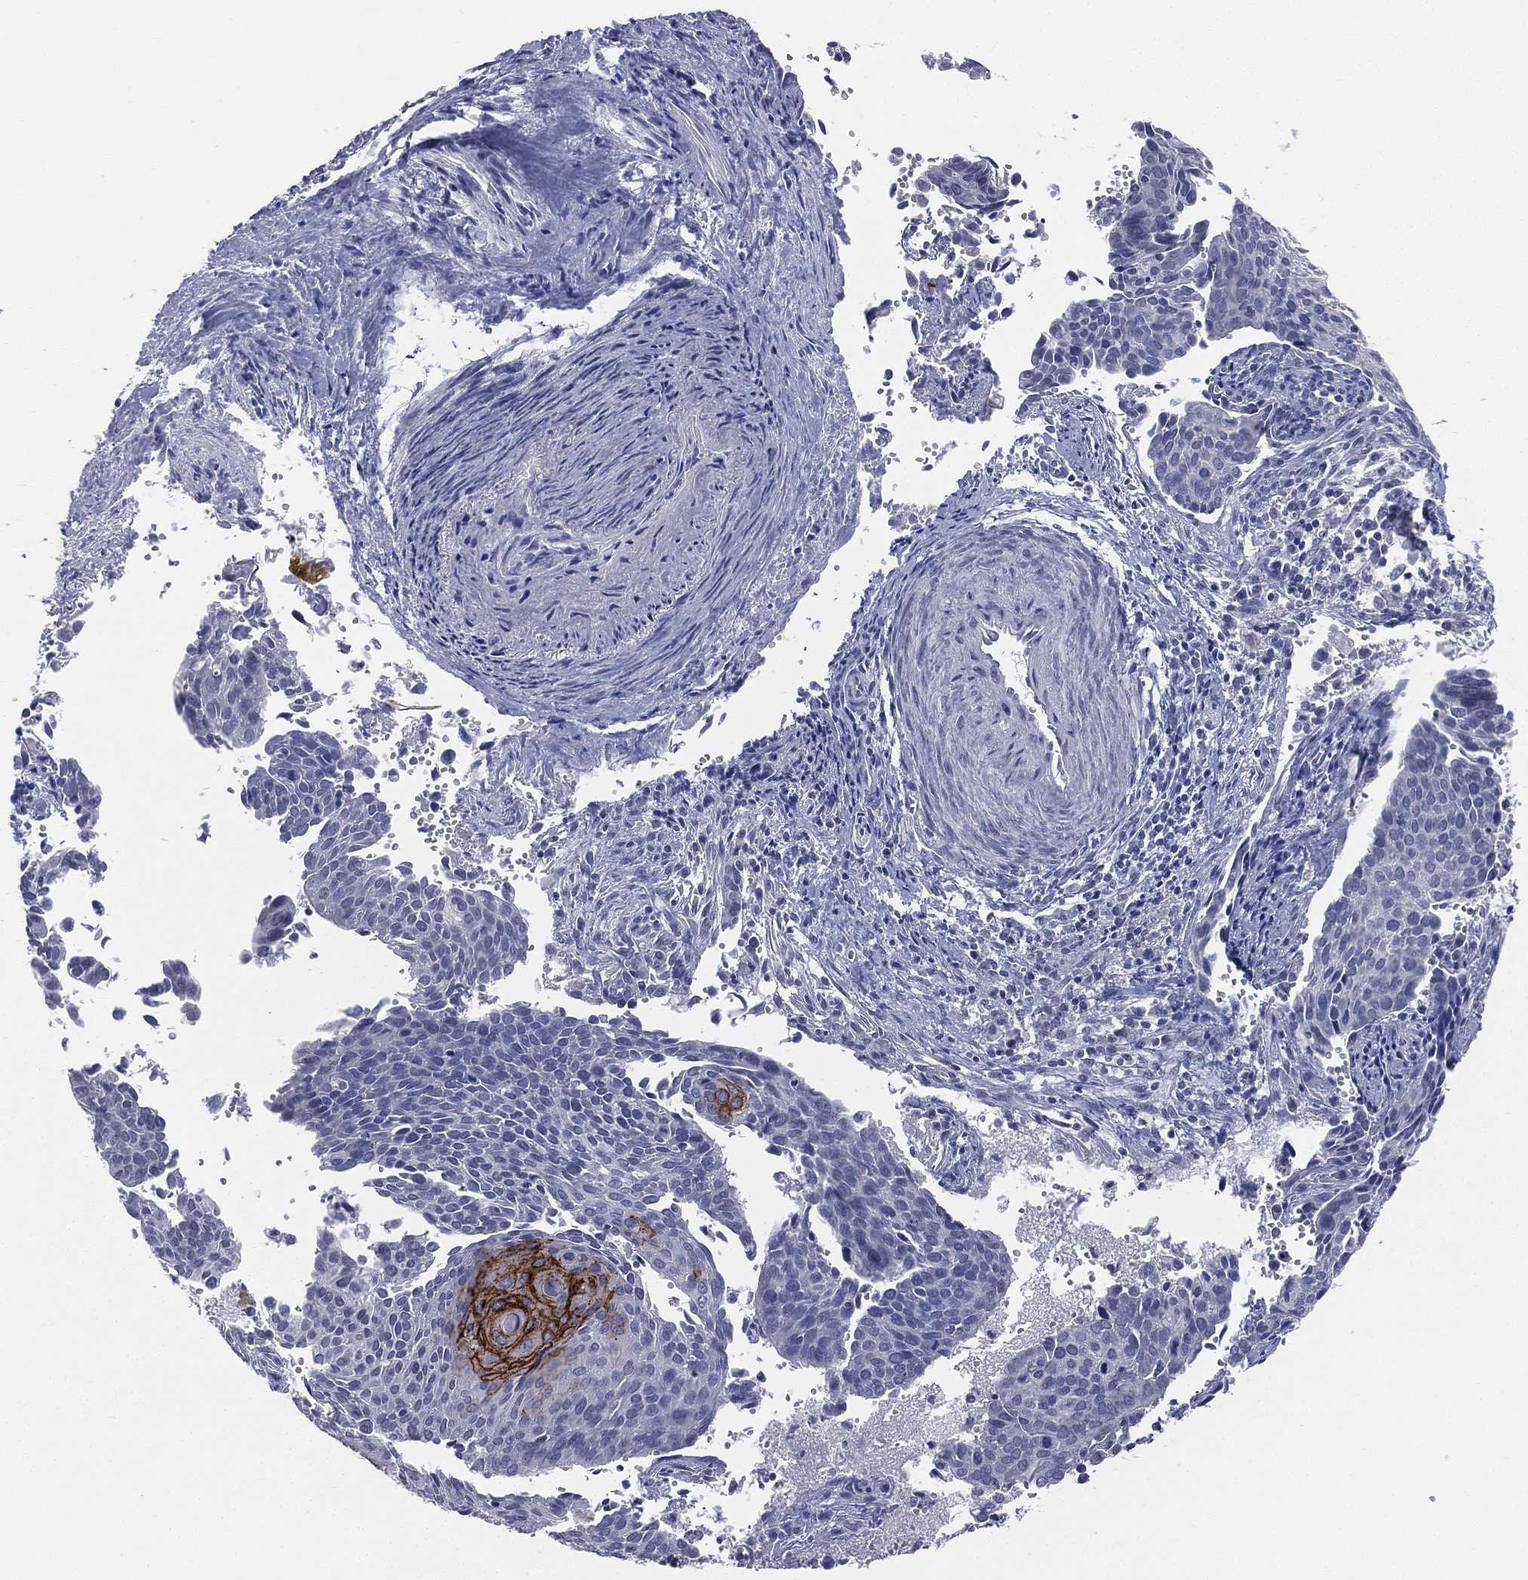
{"staining": {"intensity": "strong", "quantity": "<25%", "location": "cytoplasmic/membranous"}, "tissue": "cervical cancer", "cell_type": "Tumor cells", "image_type": "cancer", "snomed": [{"axis": "morphology", "description": "Squamous cell carcinoma, NOS"}, {"axis": "topography", "description": "Cervix"}], "caption": "Brown immunohistochemical staining in human cervical cancer displays strong cytoplasmic/membranous positivity in about <25% of tumor cells. The protein of interest is stained brown, and the nuclei are stained in blue (DAB IHC with brightfield microscopy, high magnification).", "gene": "DMKN", "patient": {"sex": "female", "age": 29}}